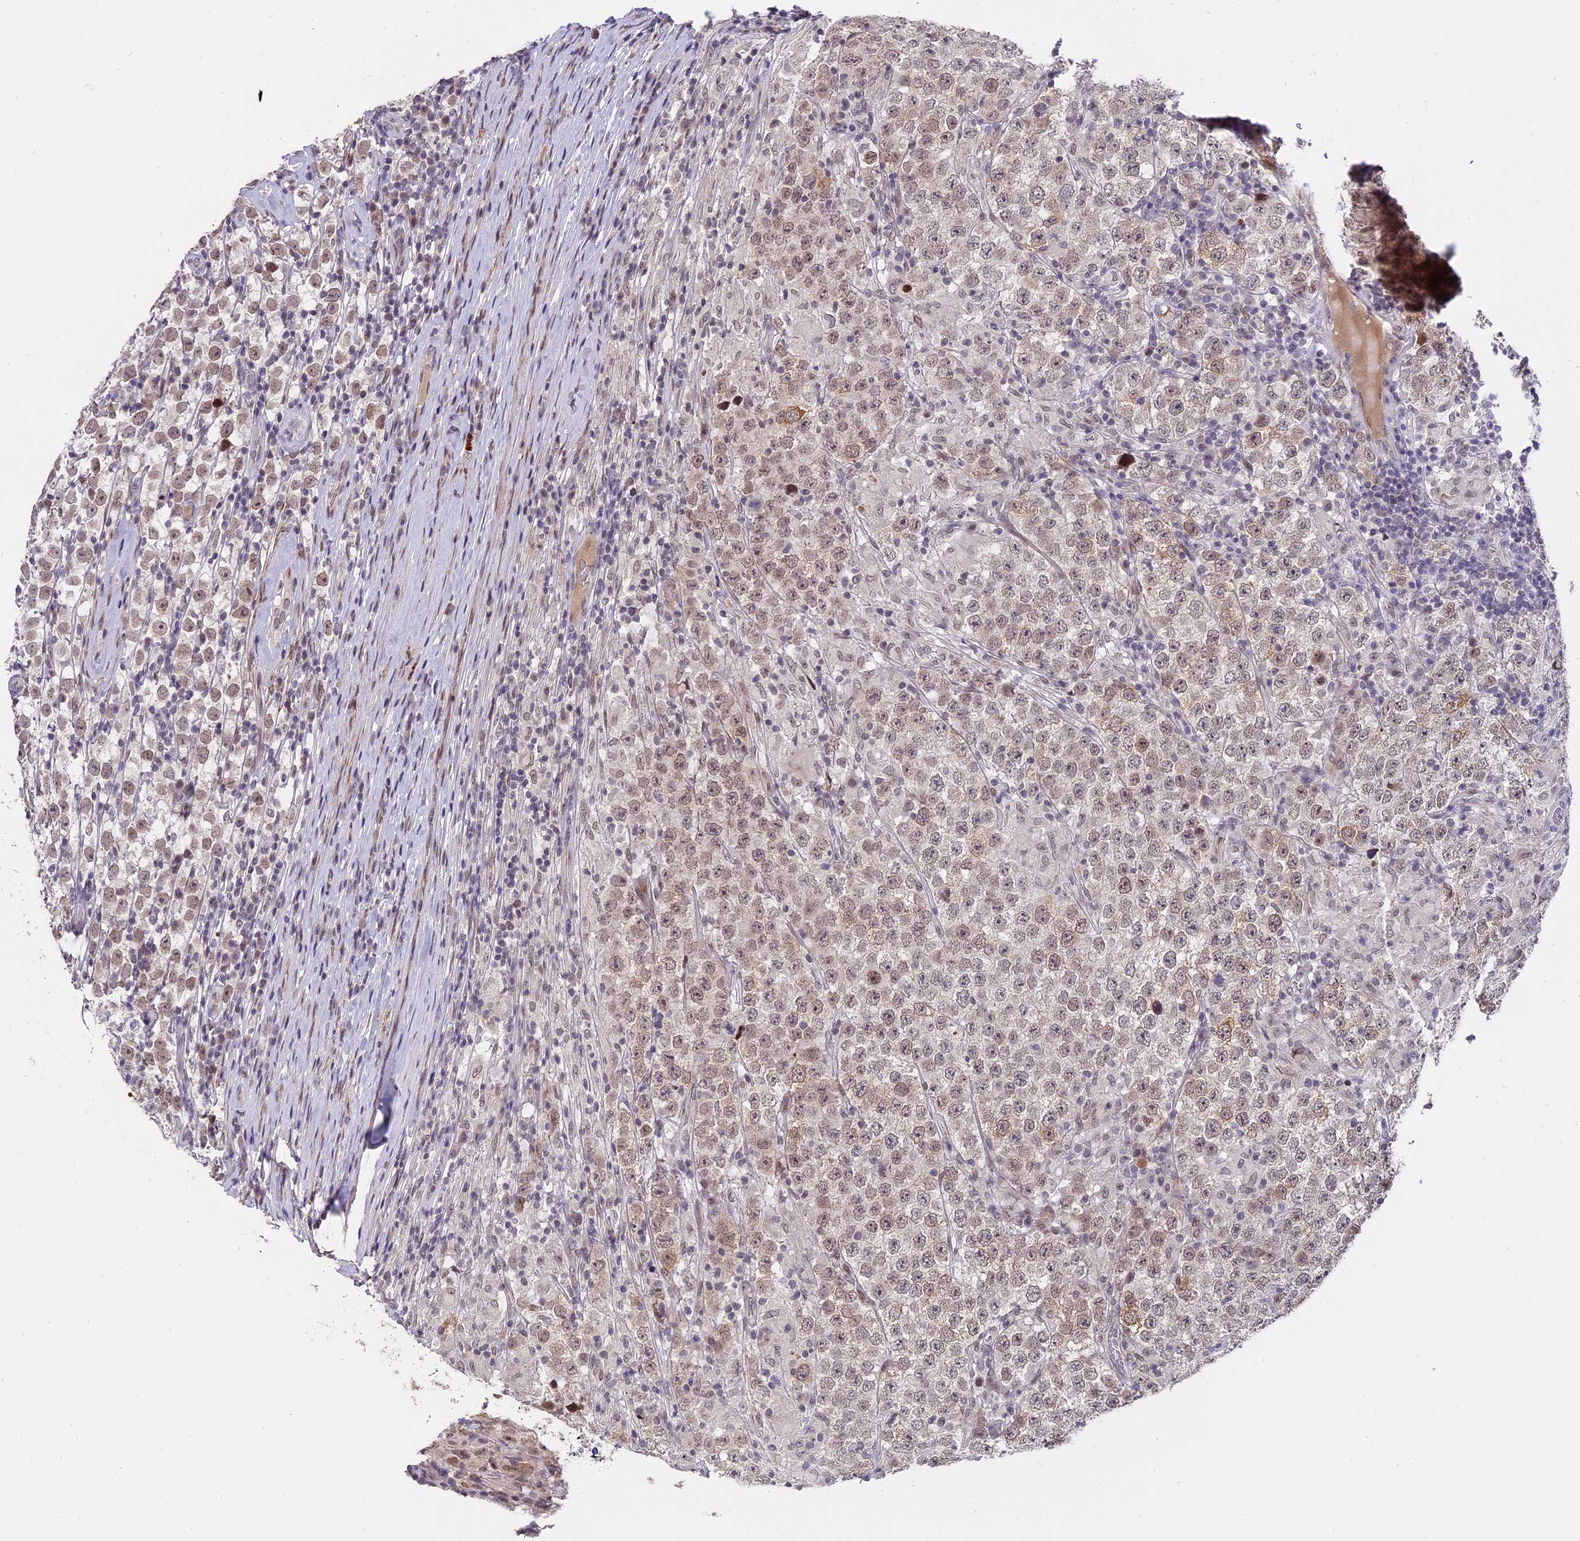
{"staining": {"intensity": "moderate", "quantity": ">75%", "location": "nuclear"}, "tissue": "testis cancer", "cell_type": "Tumor cells", "image_type": "cancer", "snomed": [{"axis": "morphology", "description": "Normal tissue, NOS"}, {"axis": "morphology", "description": "Urothelial carcinoma, High grade"}, {"axis": "morphology", "description": "Seminoma, NOS"}, {"axis": "morphology", "description": "Carcinoma, Embryonal, NOS"}, {"axis": "topography", "description": "Urinary bladder"}, {"axis": "topography", "description": "Testis"}], "caption": "Approximately >75% of tumor cells in testis cancer (high-grade urothelial carcinoma) exhibit moderate nuclear protein expression as visualized by brown immunohistochemical staining.", "gene": "PYGO1", "patient": {"sex": "male", "age": 41}}